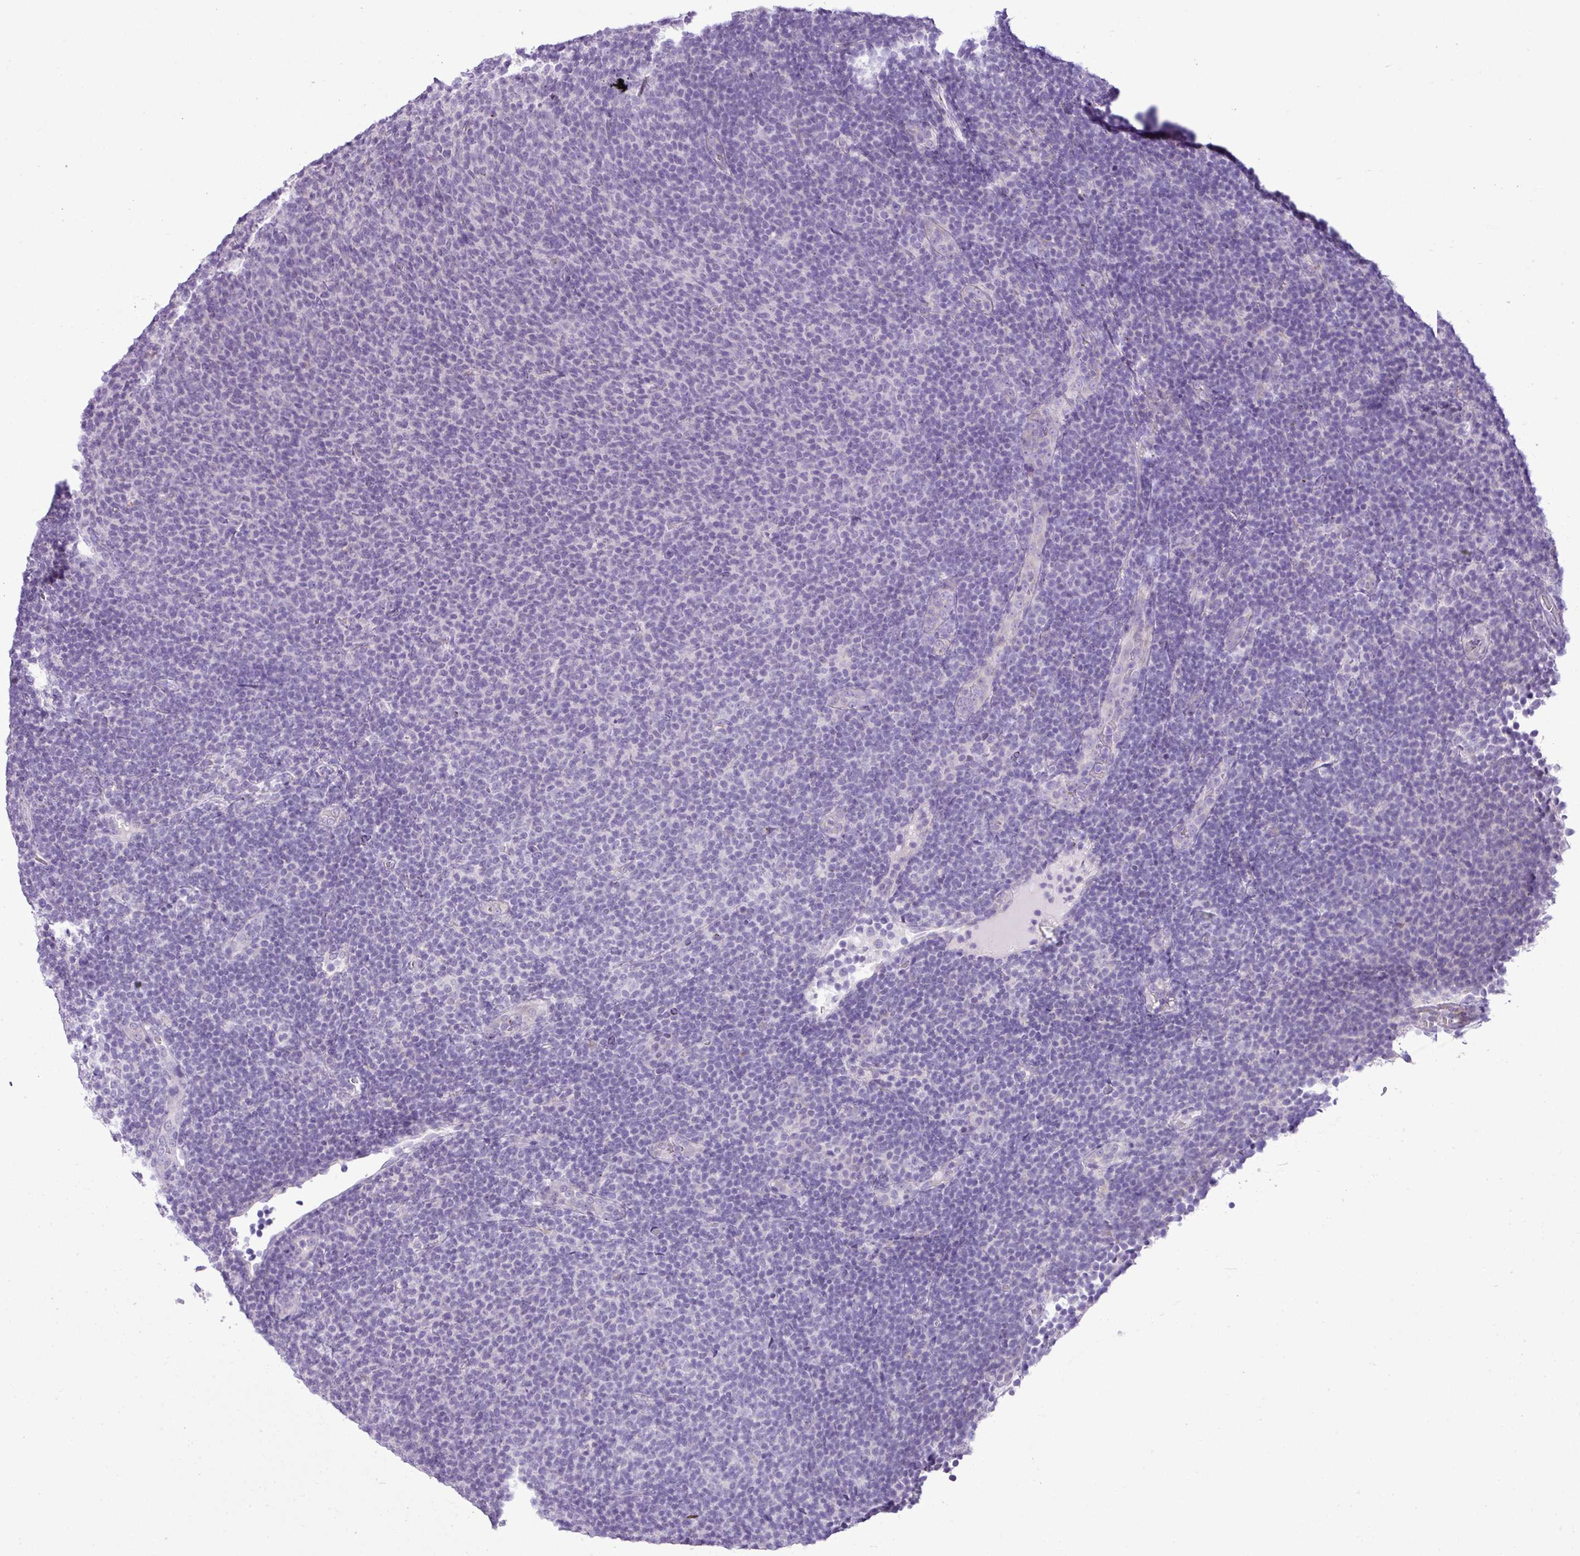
{"staining": {"intensity": "negative", "quantity": "none", "location": "none"}, "tissue": "lymphoma", "cell_type": "Tumor cells", "image_type": "cancer", "snomed": [{"axis": "morphology", "description": "Malignant lymphoma, non-Hodgkin's type, Low grade"}, {"axis": "topography", "description": "Lymph node"}], "caption": "This is an IHC image of low-grade malignant lymphoma, non-Hodgkin's type. There is no positivity in tumor cells.", "gene": "FAM43A", "patient": {"sex": "male", "age": 66}}